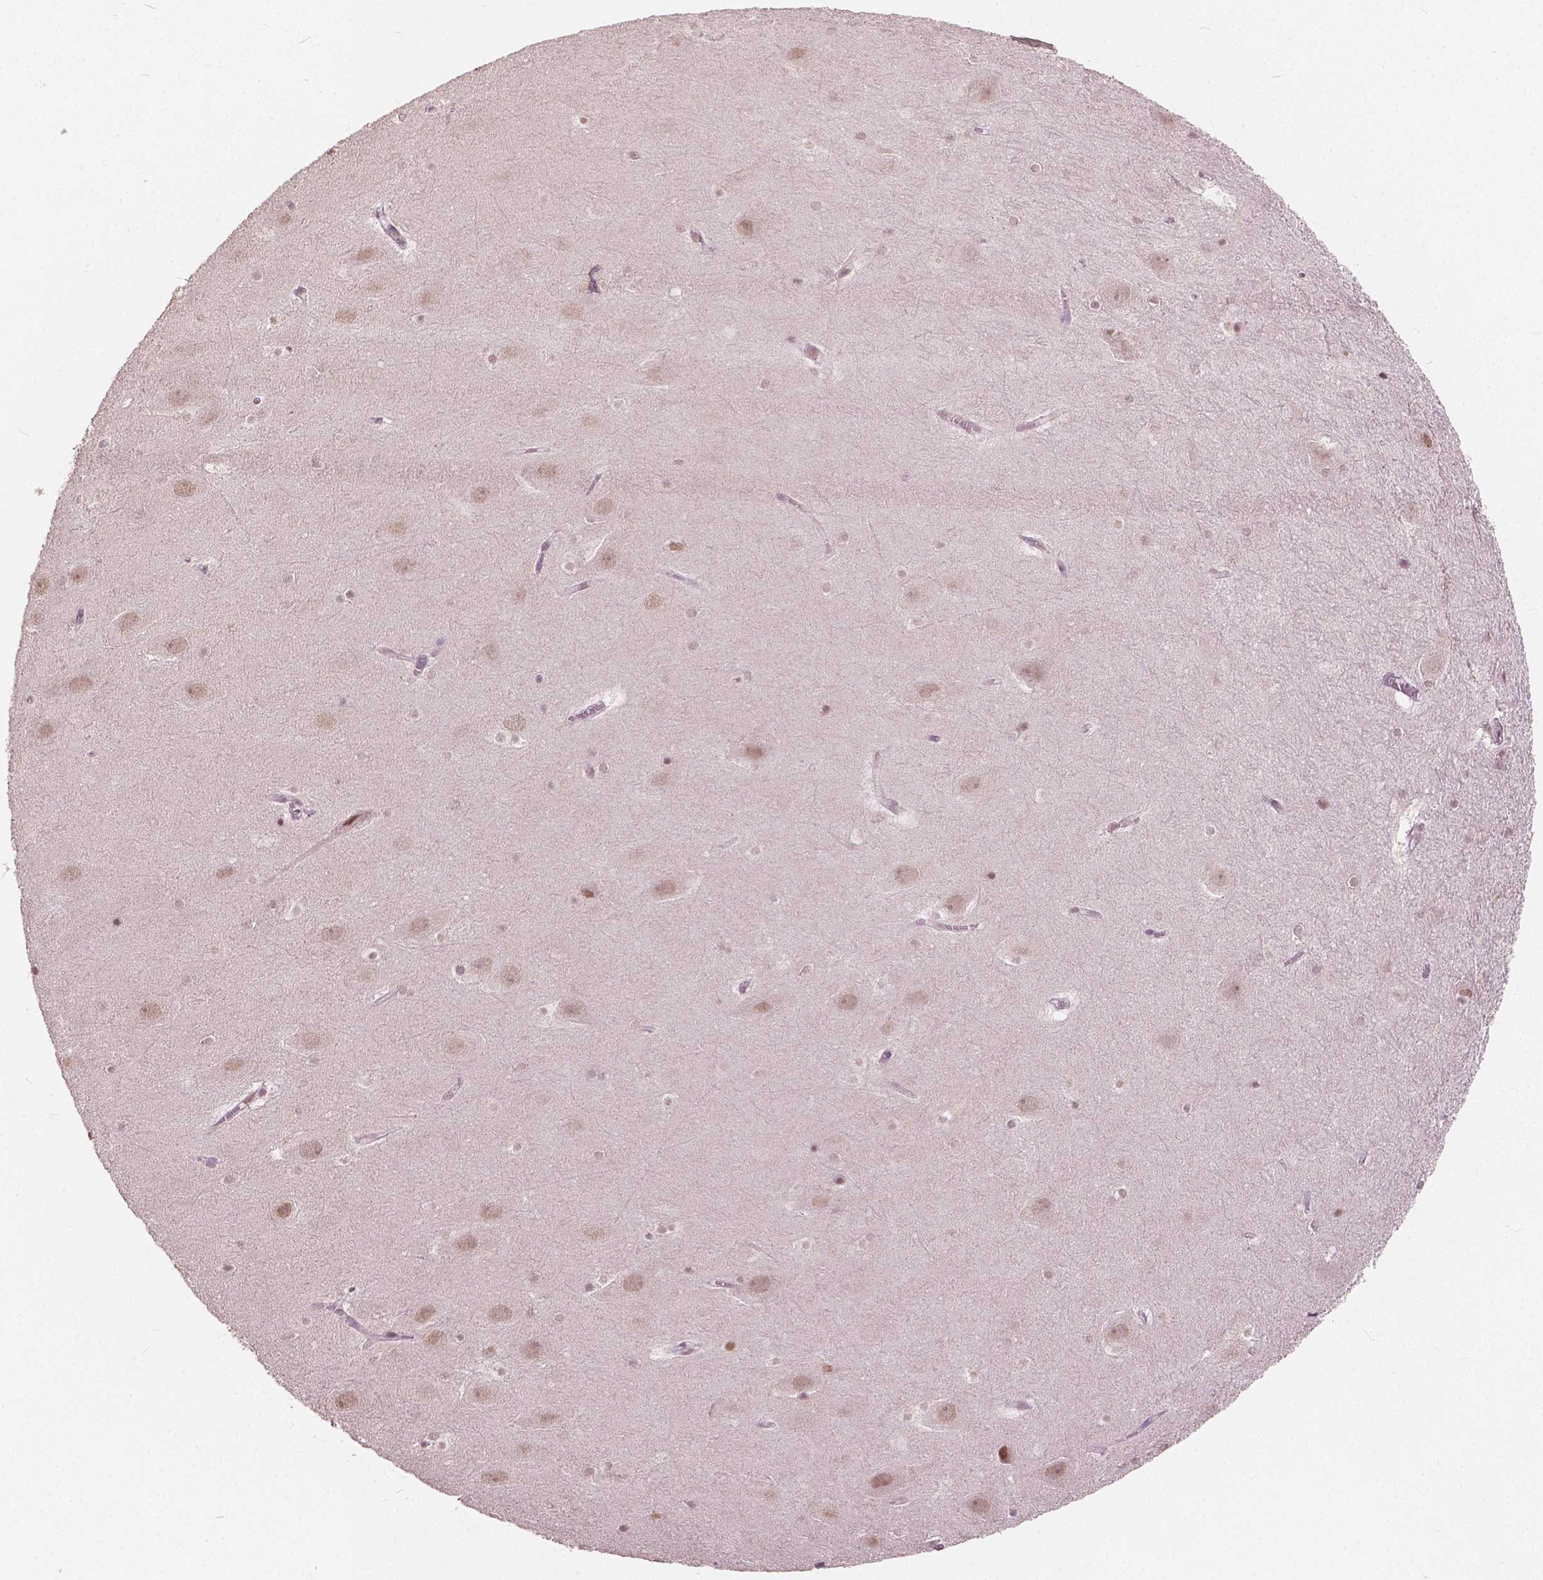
{"staining": {"intensity": "weak", "quantity": "25%-75%", "location": "nuclear"}, "tissue": "hippocampus", "cell_type": "Glial cells", "image_type": "normal", "snomed": [{"axis": "morphology", "description": "Normal tissue, NOS"}, {"axis": "topography", "description": "Hippocampus"}], "caption": "Protein expression analysis of unremarkable hippocampus displays weak nuclear positivity in approximately 25%-75% of glial cells.", "gene": "HOXA10", "patient": {"sex": "male", "age": 45}}